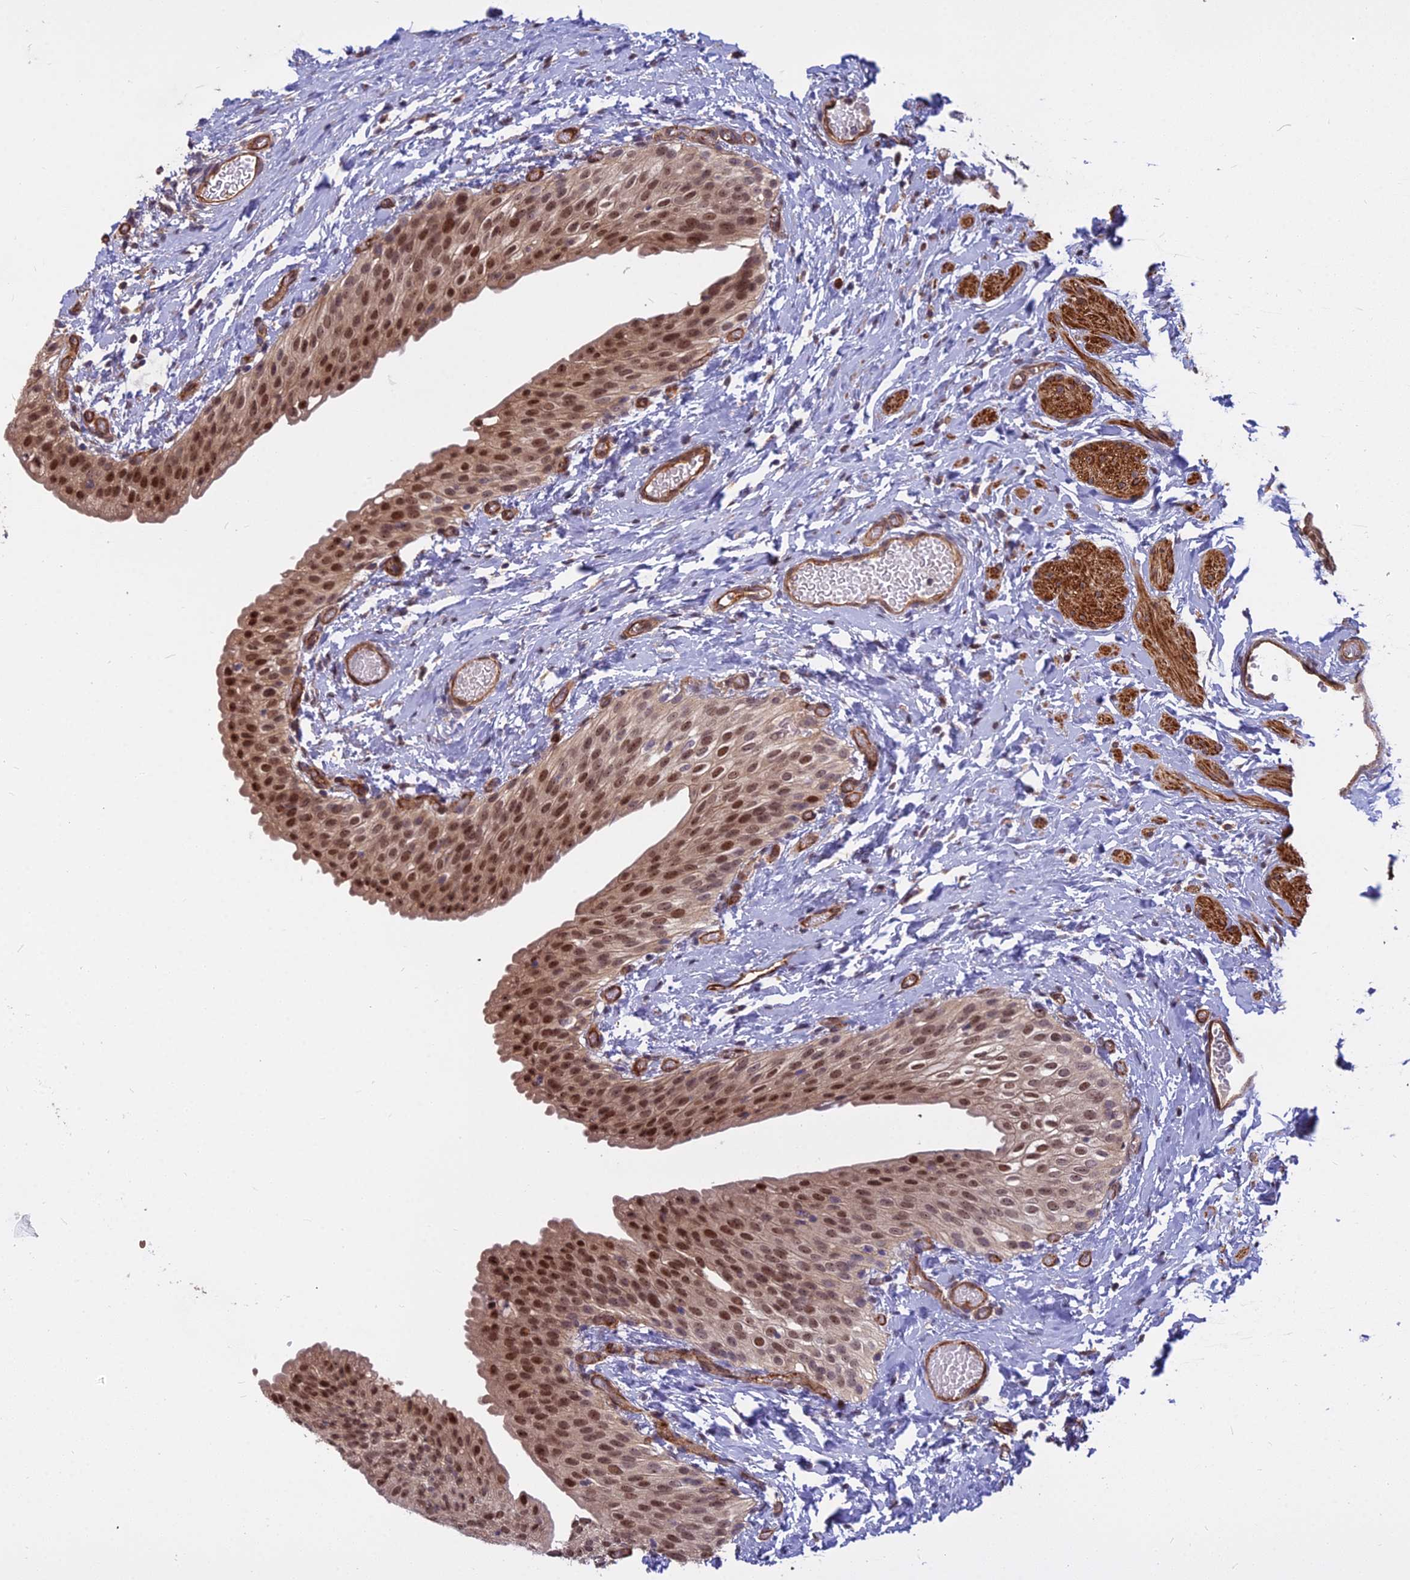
{"staining": {"intensity": "moderate", "quantity": ">75%", "location": "cytoplasmic/membranous,nuclear"}, "tissue": "urinary bladder", "cell_type": "Urothelial cells", "image_type": "normal", "snomed": [{"axis": "morphology", "description": "Normal tissue, NOS"}, {"axis": "topography", "description": "Urinary bladder"}], "caption": "Moderate cytoplasmic/membranous,nuclear staining for a protein is identified in about >75% of urothelial cells of benign urinary bladder using IHC.", "gene": "TCEA3", "patient": {"sex": "male", "age": 1}}